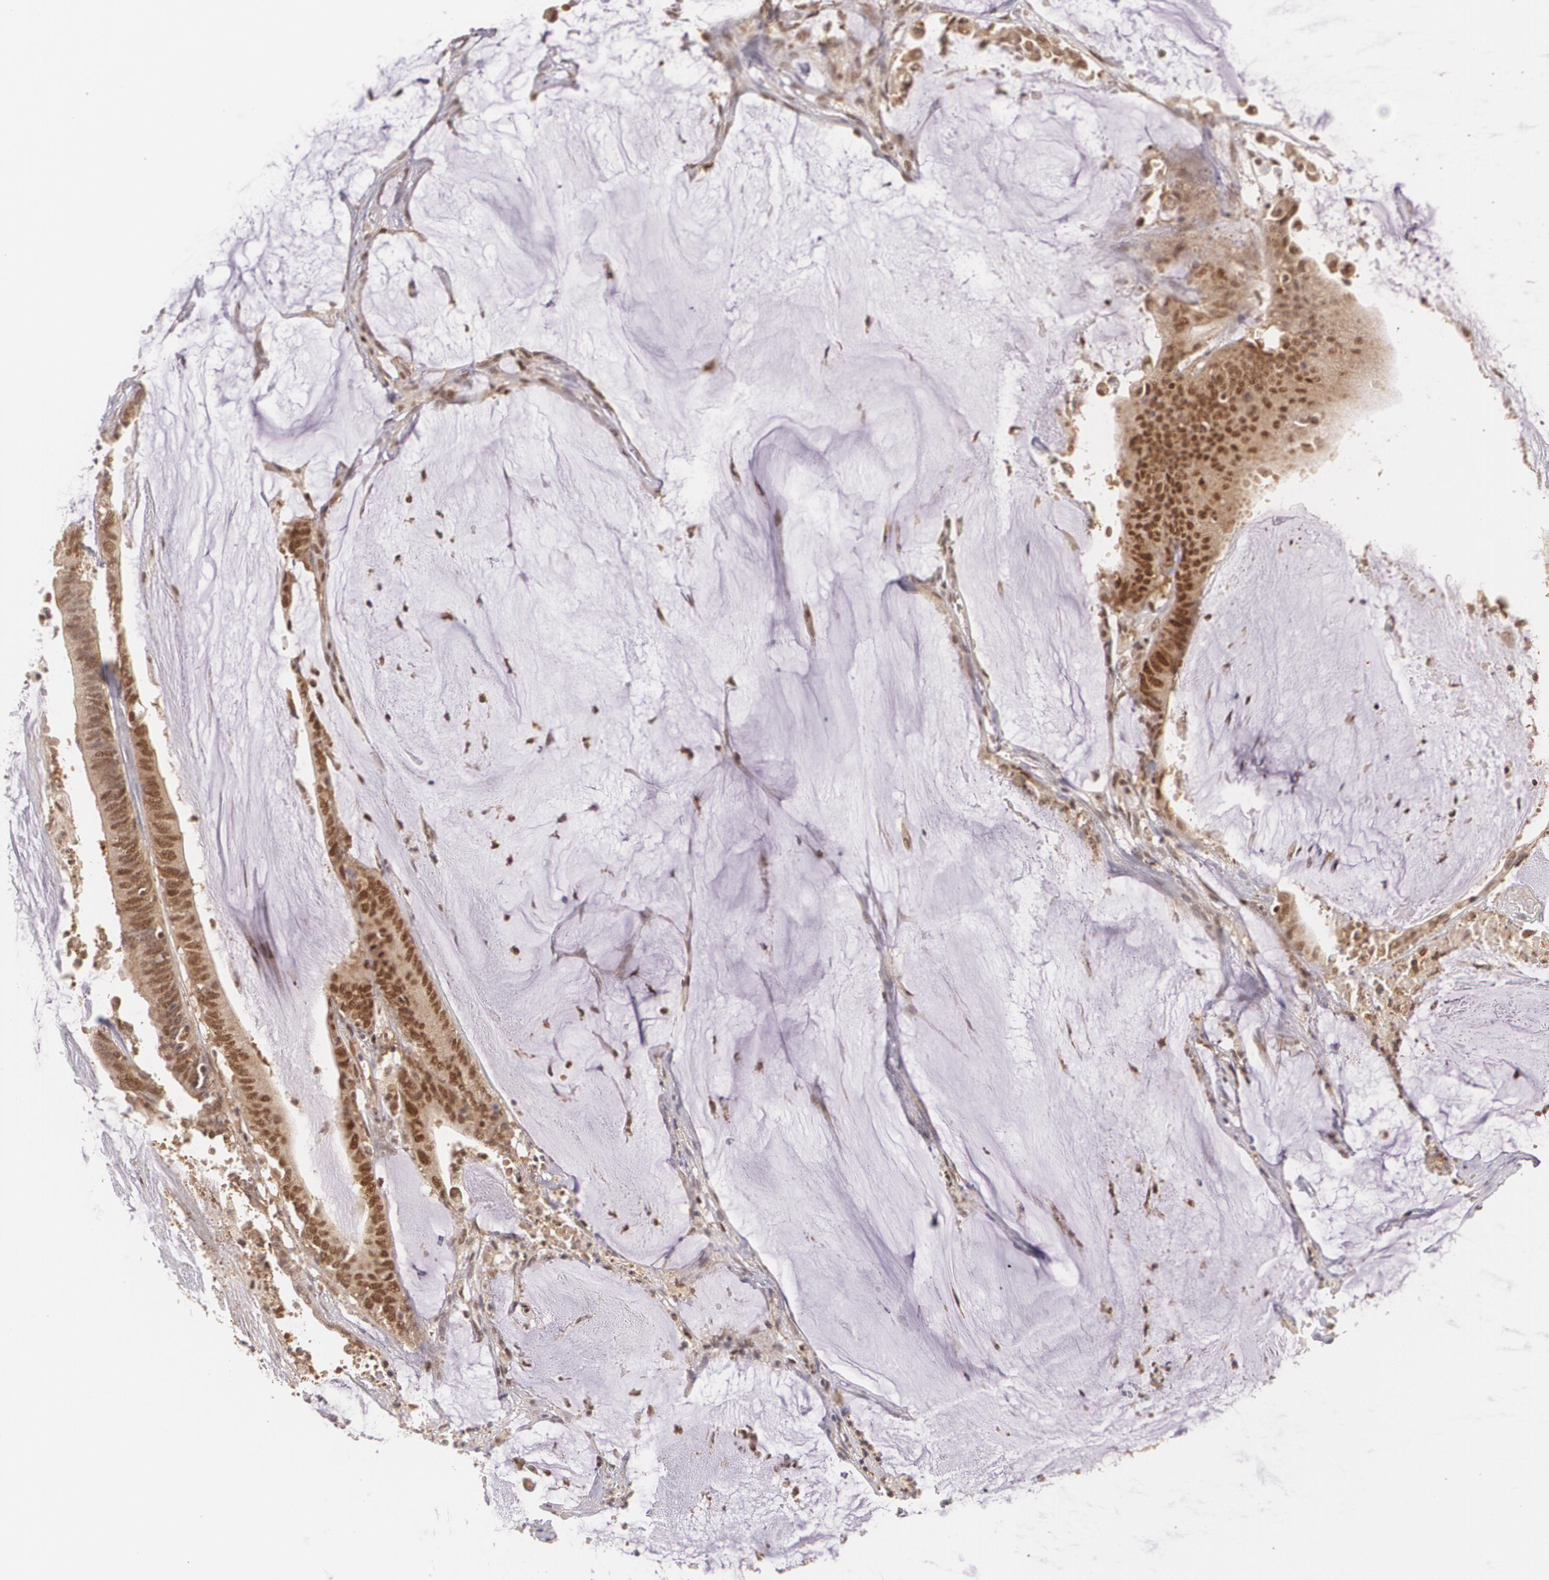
{"staining": {"intensity": "moderate", "quantity": ">75%", "location": "cytoplasmic/membranous,nuclear"}, "tissue": "colorectal cancer", "cell_type": "Tumor cells", "image_type": "cancer", "snomed": [{"axis": "morphology", "description": "Adenocarcinoma, NOS"}, {"axis": "topography", "description": "Rectum"}], "caption": "Immunohistochemical staining of human adenocarcinoma (colorectal) demonstrates medium levels of moderate cytoplasmic/membranous and nuclear protein expression in approximately >75% of tumor cells.", "gene": "CUL2", "patient": {"sex": "female", "age": 66}}